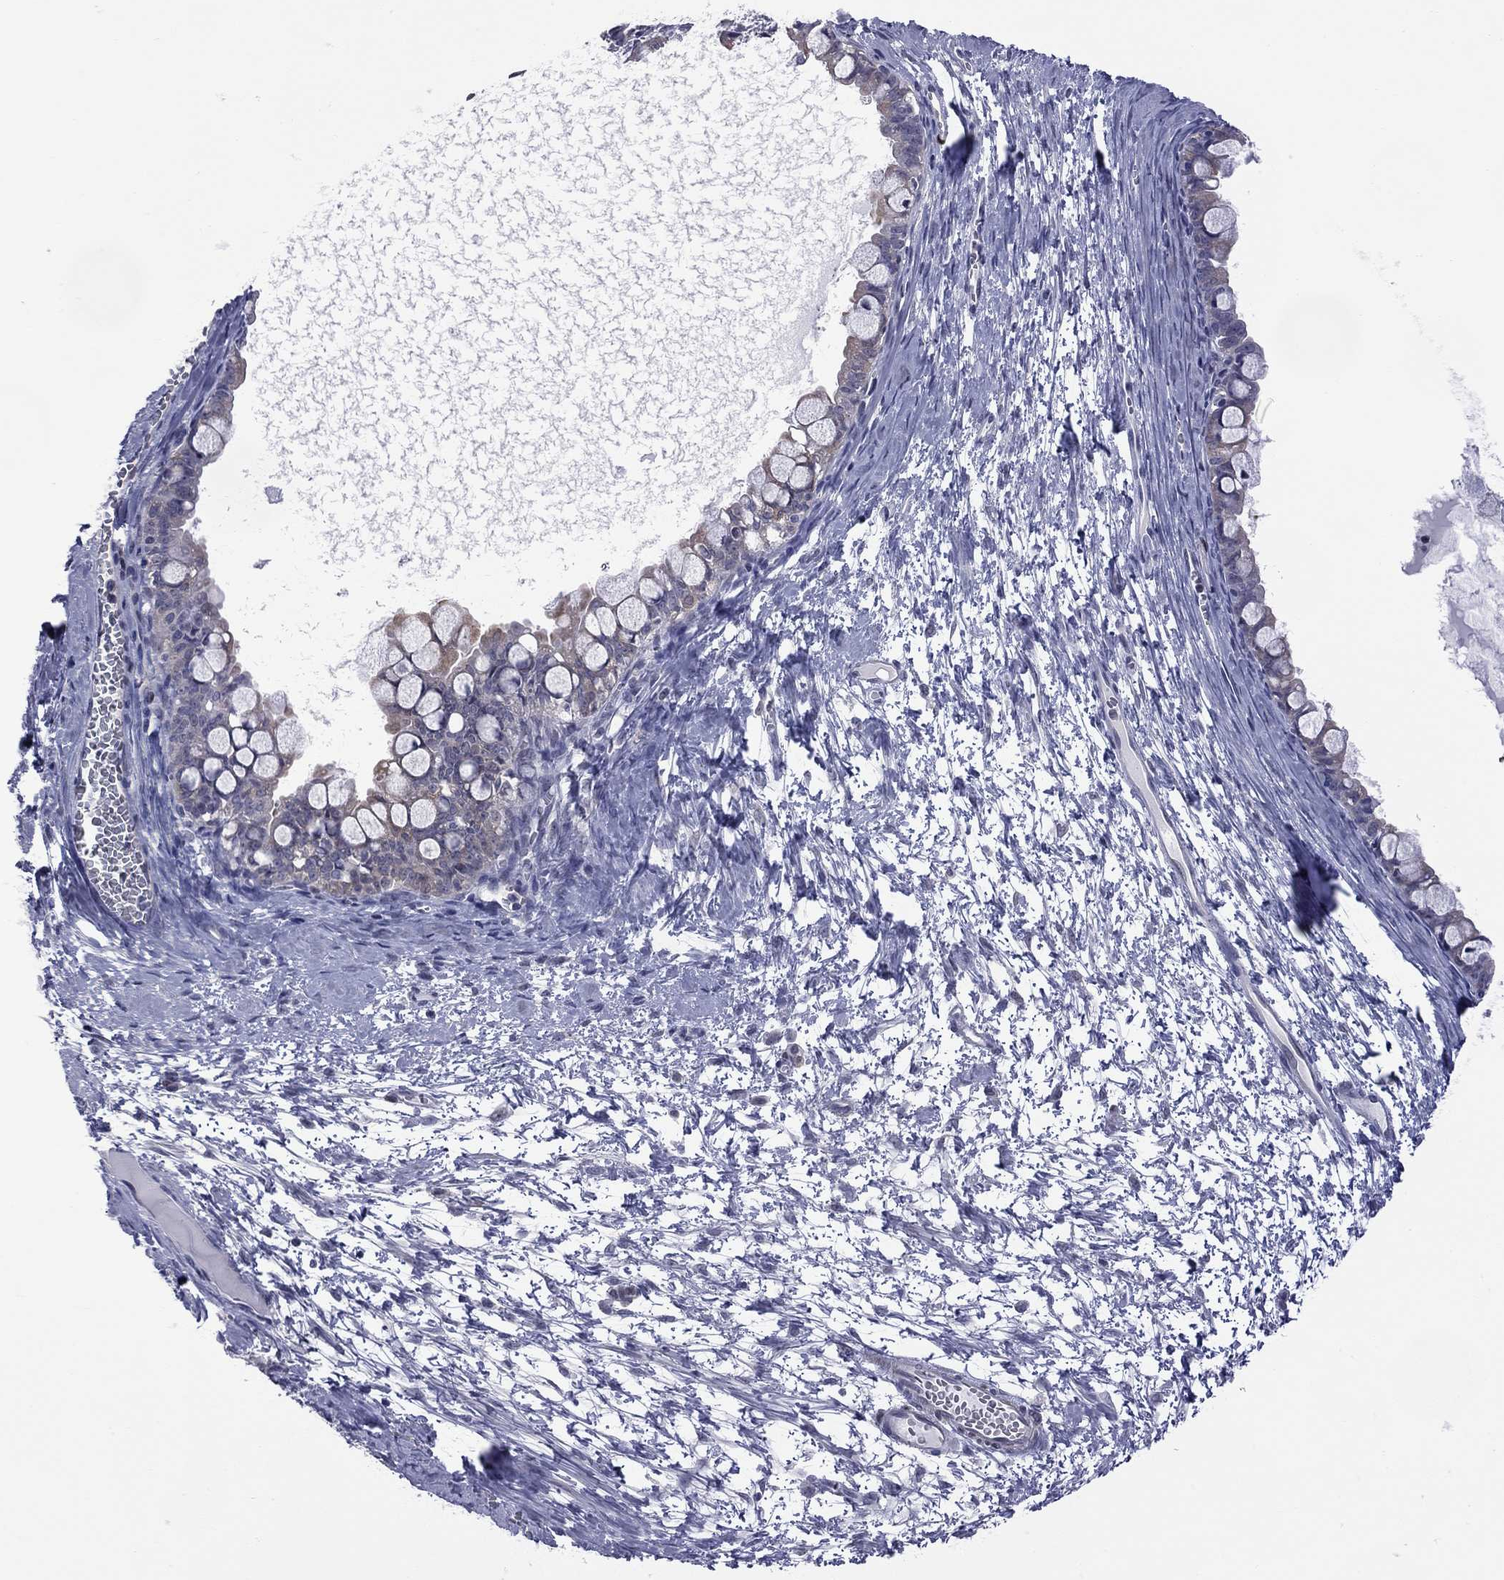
{"staining": {"intensity": "negative", "quantity": "none", "location": "none"}, "tissue": "ovarian cancer", "cell_type": "Tumor cells", "image_type": "cancer", "snomed": [{"axis": "morphology", "description": "Cystadenocarcinoma, mucinous, NOS"}, {"axis": "topography", "description": "Ovary"}], "caption": "Immunohistochemistry histopathology image of neoplastic tissue: ovarian cancer (mucinous cystadenocarcinoma) stained with DAB exhibits no significant protein staining in tumor cells. (IHC, brightfield microscopy, high magnification).", "gene": "POU5F2", "patient": {"sex": "female", "age": 63}}